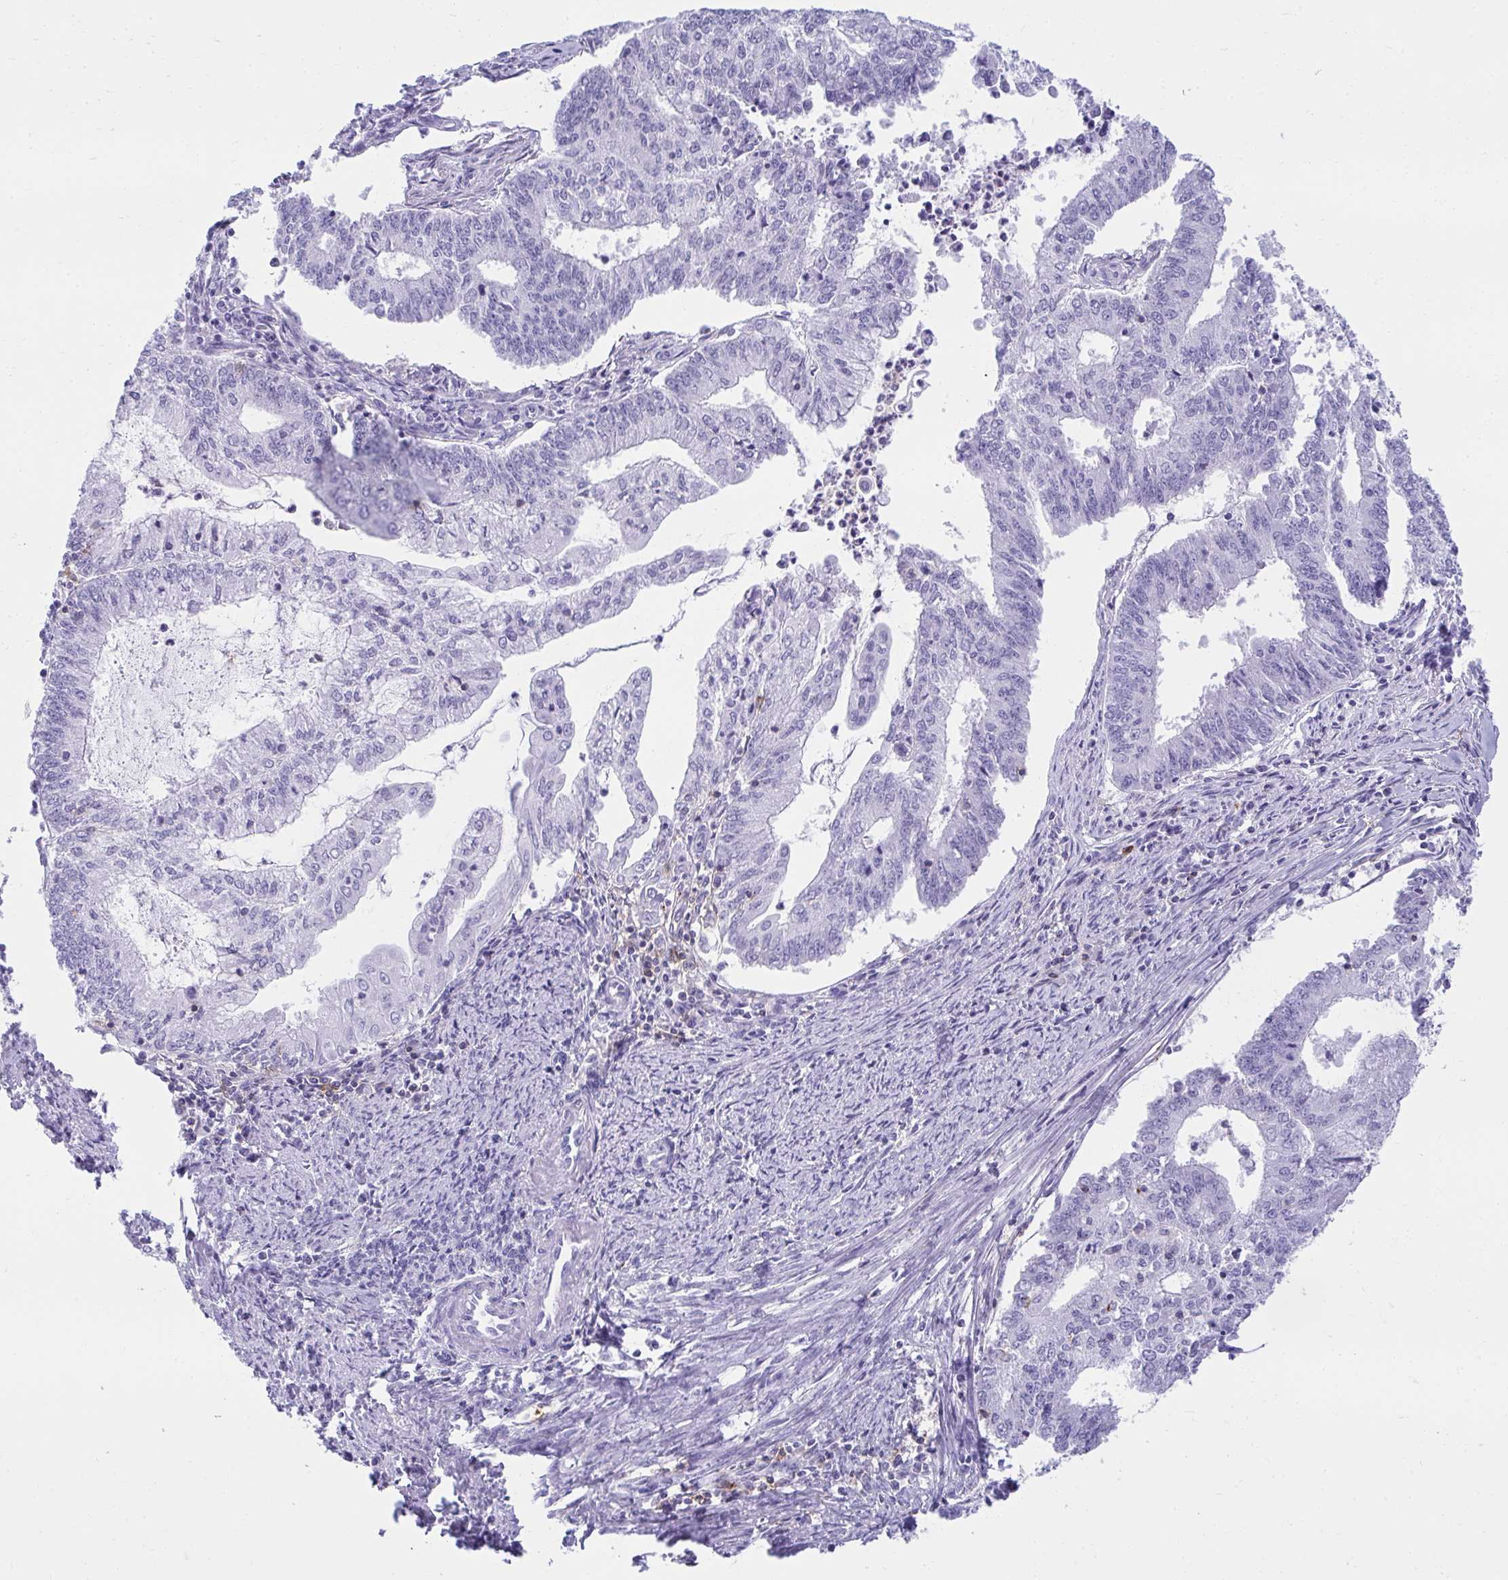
{"staining": {"intensity": "negative", "quantity": "none", "location": "none"}, "tissue": "endometrial cancer", "cell_type": "Tumor cells", "image_type": "cancer", "snomed": [{"axis": "morphology", "description": "Adenocarcinoma, NOS"}, {"axis": "topography", "description": "Endometrium"}], "caption": "An immunohistochemistry micrograph of endometrial adenocarcinoma is shown. There is no staining in tumor cells of endometrial adenocarcinoma.", "gene": "SPN", "patient": {"sex": "female", "age": 61}}